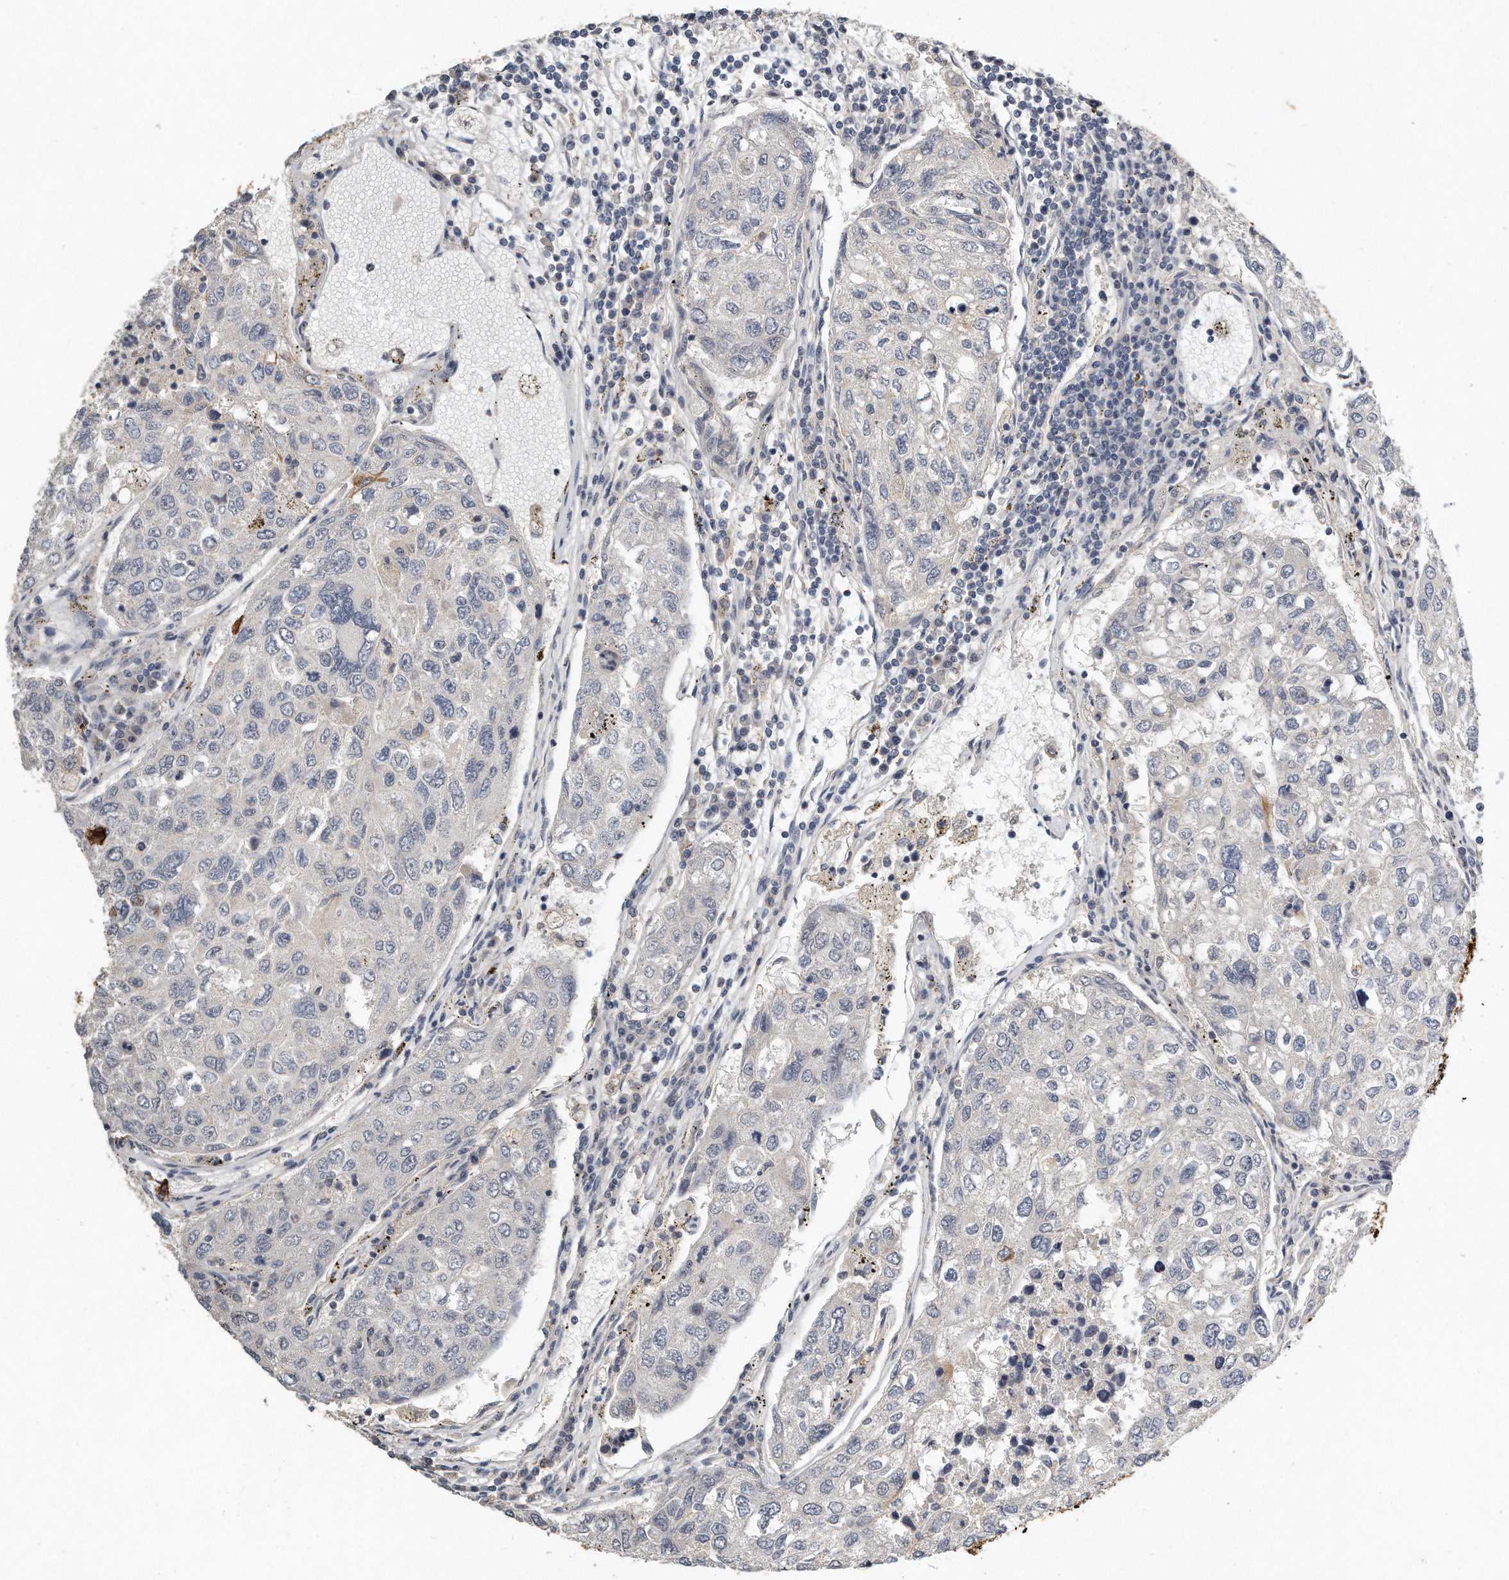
{"staining": {"intensity": "negative", "quantity": "none", "location": "none"}, "tissue": "urothelial cancer", "cell_type": "Tumor cells", "image_type": "cancer", "snomed": [{"axis": "morphology", "description": "Urothelial carcinoma, High grade"}, {"axis": "topography", "description": "Lymph node"}, {"axis": "topography", "description": "Urinary bladder"}], "caption": "The immunohistochemistry histopathology image has no significant positivity in tumor cells of urothelial cancer tissue.", "gene": "CAMK1", "patient": {"sex": "male", "age": 51}}